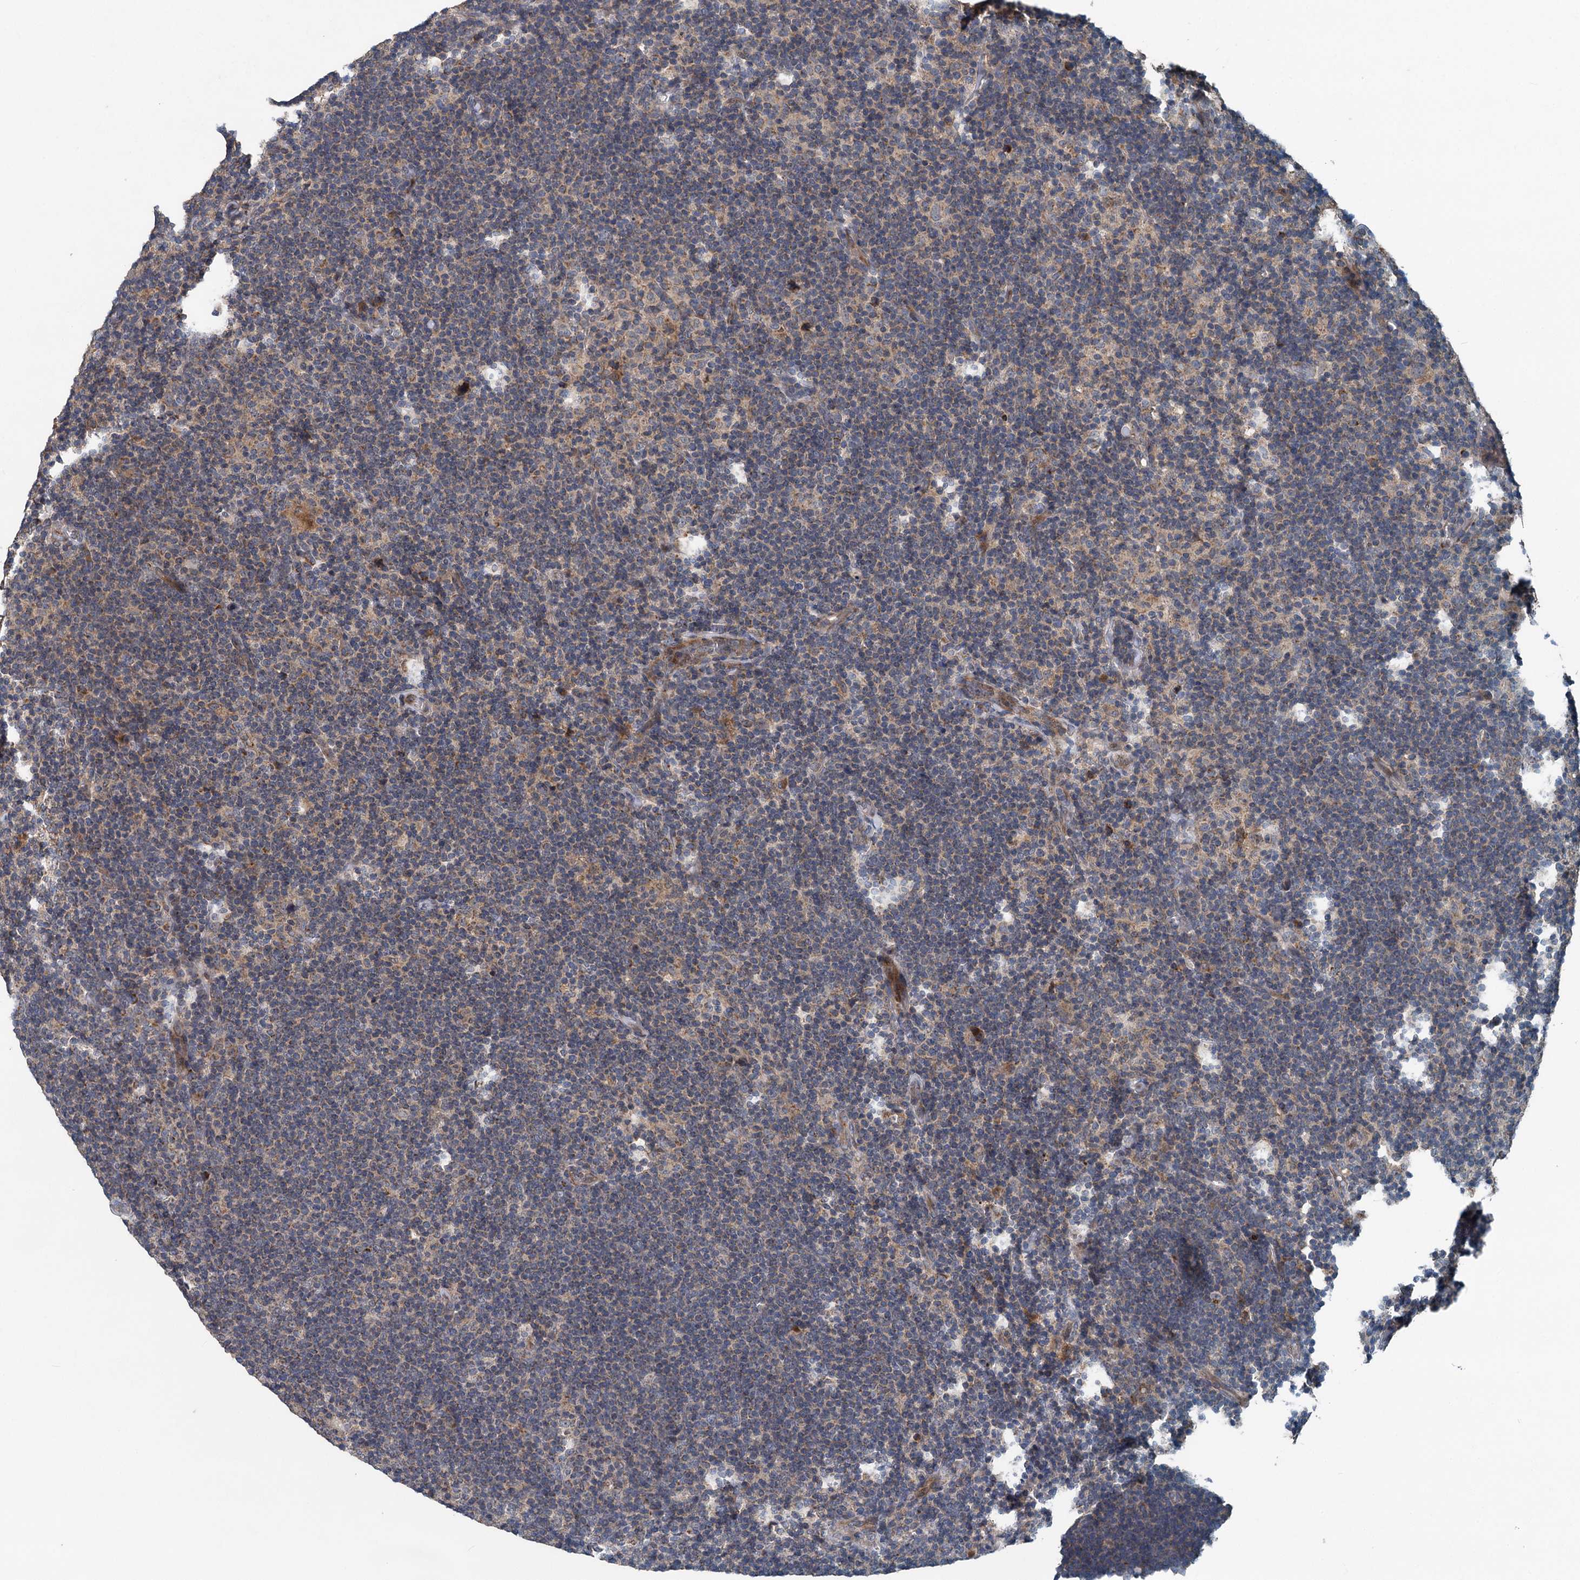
{"staining": {"intensity": "weak", "quantity": "<25%", "location": "cytoplasmic/membranous"}, "tissue": "lymphoma", "cell_type": "Tumor cells", "image_type": "cancer", "snomed": [{"axis": "morphology", "description": "Hodgkin's disease, NOS"}, {"axis": "topography", "description": "Lymph node"}], "caption": "The IHC histopathology image has no significant positivity in tumor cells of Hodgkin's disease tissue. (Brightfield microscopy of DAB IHC at high magnification).", "gene": "OTUB1", "patient": {"sex": "female", "age": 57}}